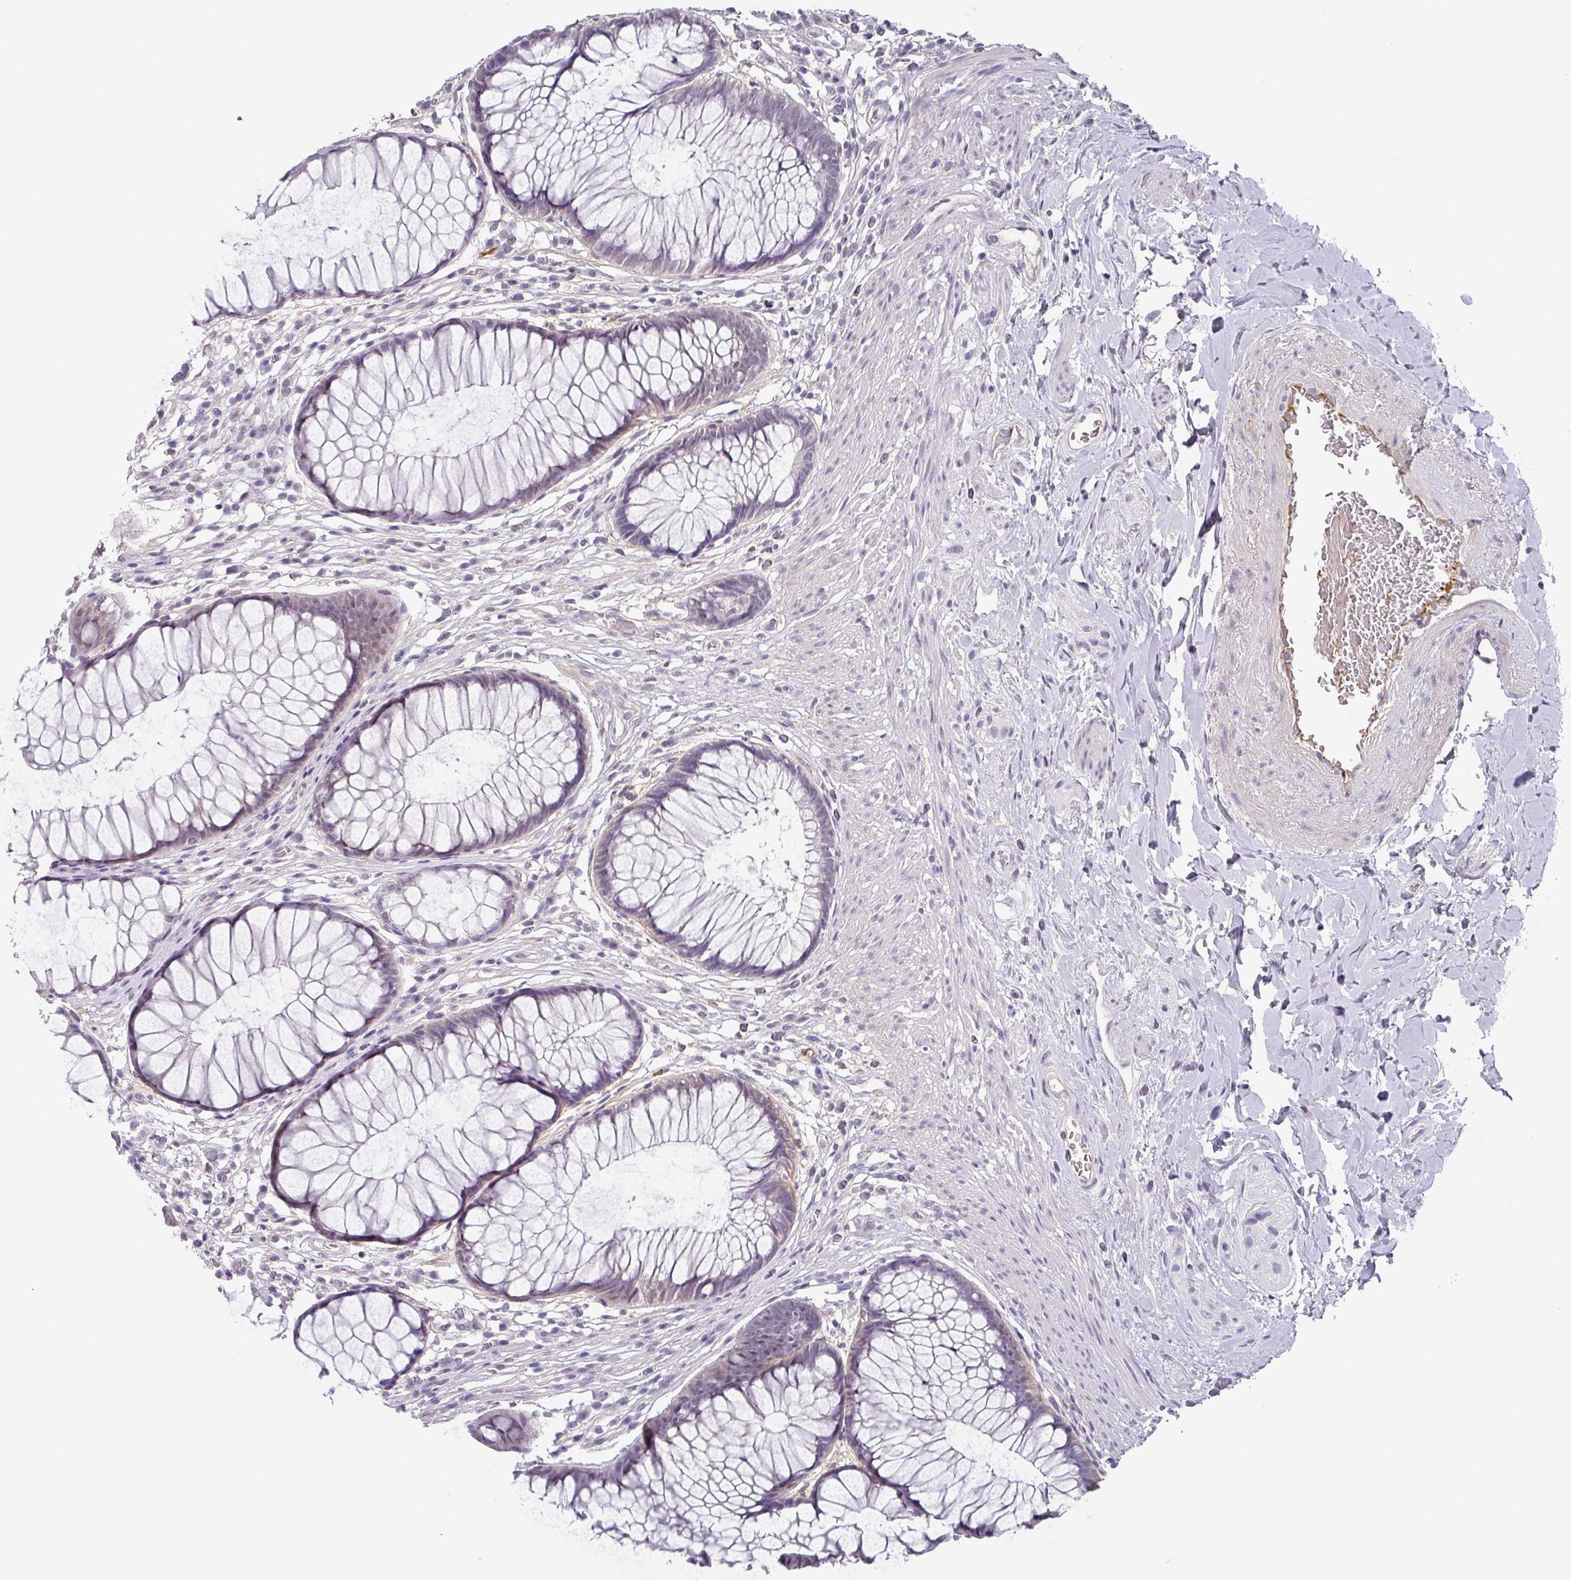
{"staining": {"intensity": "negative", "quantity": "none", "location": "none"}, "tissue": "rectum", "cell_type": "Glandular cells", "image_type": "normal", "snomed": [{"axis": "morphology", "description": "Normal tissue, NOS"}, {"axis": "topography", "description": "Smooth muscle"}, {"axis": "topography", "description": "Rectum"}], "caption": "Immunohistochemistry (IHC) image of normal rectum: rectum stained with DAB (3,3'-diaminobenzidine) shows no significant protein positivity in glandular cells.", "gene": "C1QB", "patient": {"sex": "male", "age": 53}}